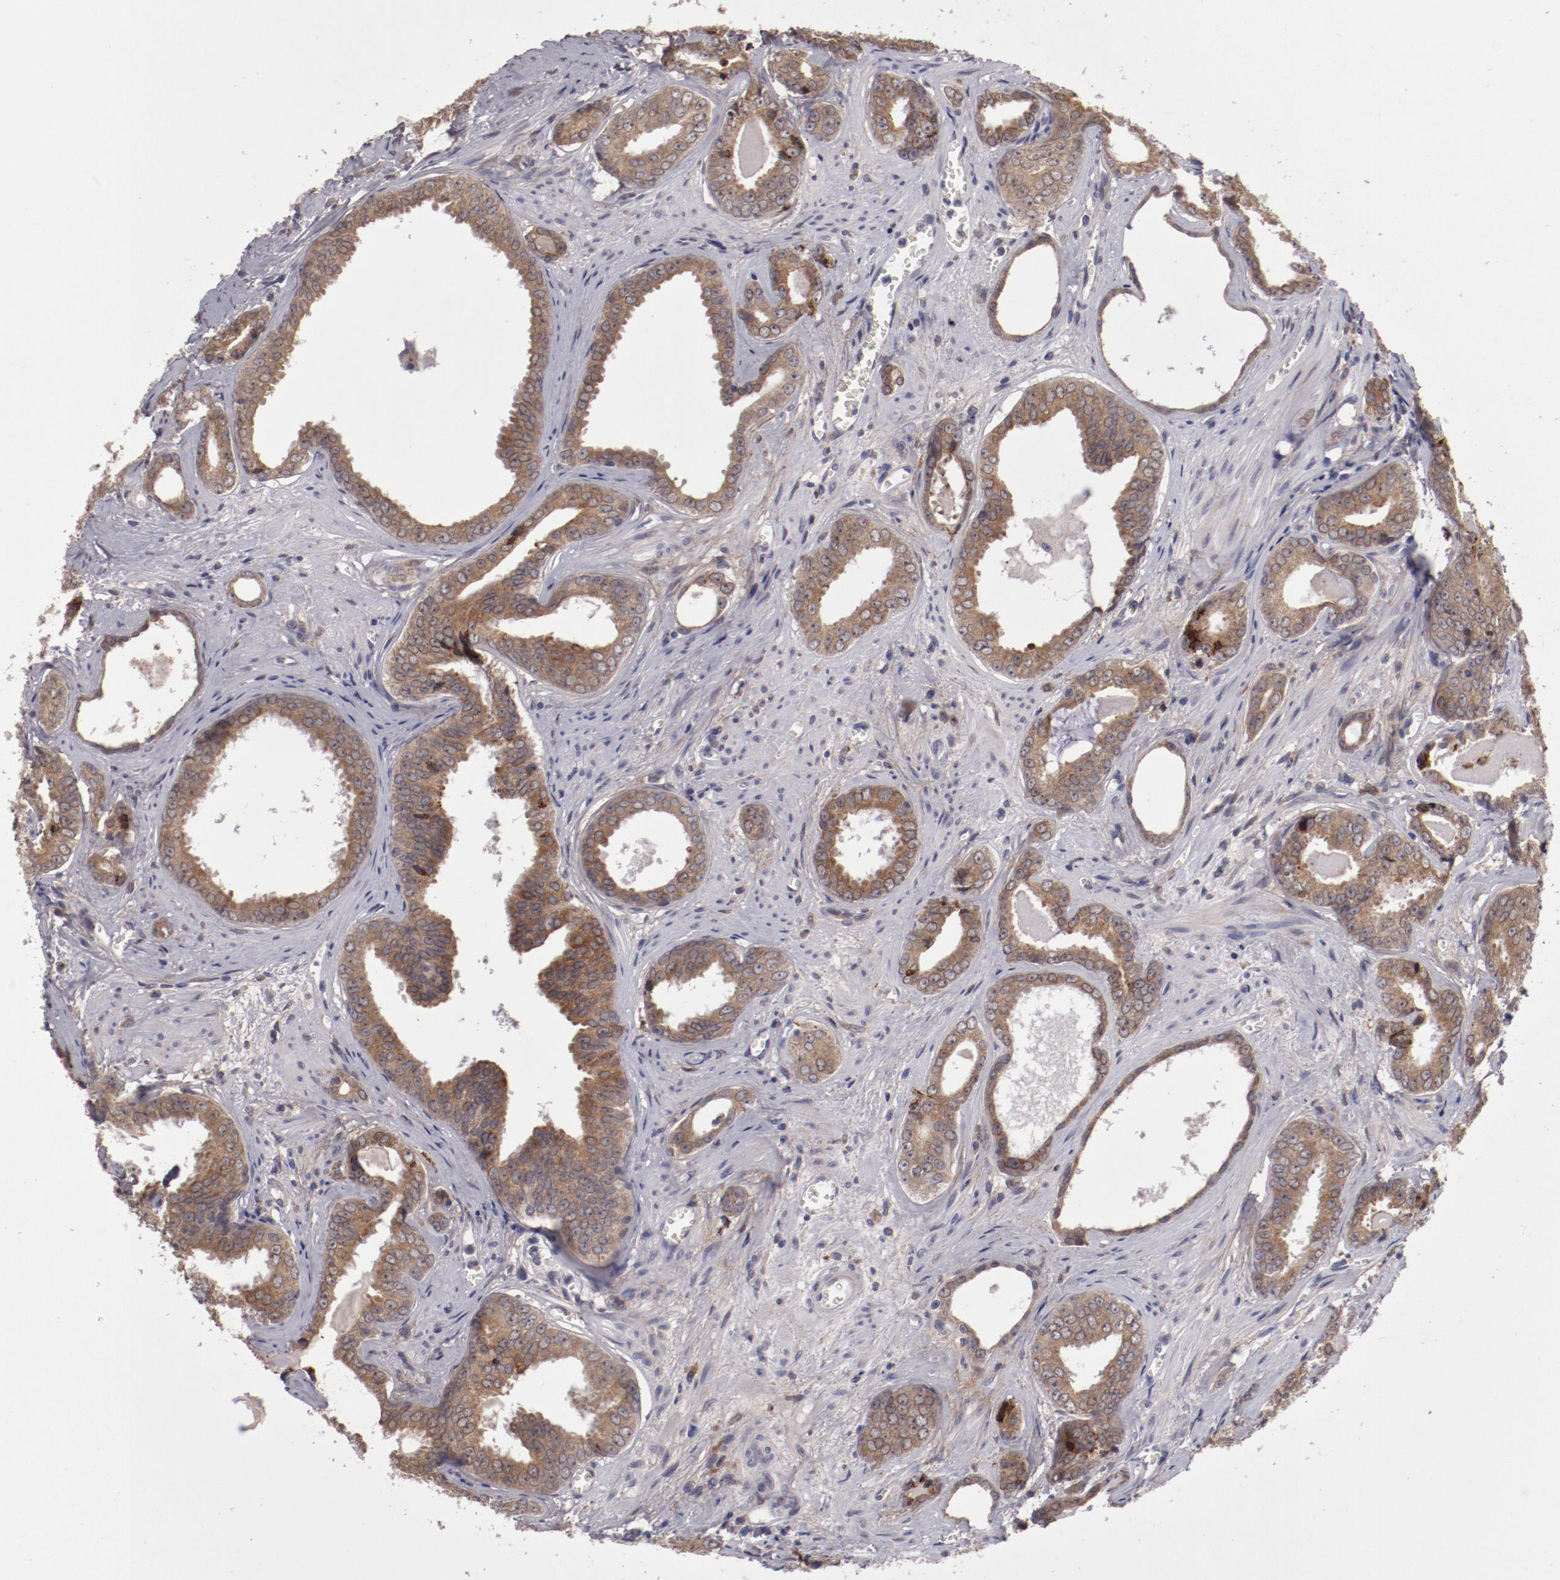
{"staining": {"intensity": "moderate", "quantity": ">75%", "location": "cytoplasmic/membranous"}, "tissue": "prostate cancer", "cell_type": "Tumor cells", "image_type": "cancer", "snomed": [{"axis": "morphology", "description": "Adenocarcinoma, Medium grade"}, {"axis": "topography", "description": "Prostate"}], "caption": "The image shows staining of prostate adenocarcinoma (medium-grade), revealing moderate cytoplasmic/membranous protein staining (brown color) within tumor cells.", "gene": "IL12A", "patient": {"sex": "male", "age": 79}}